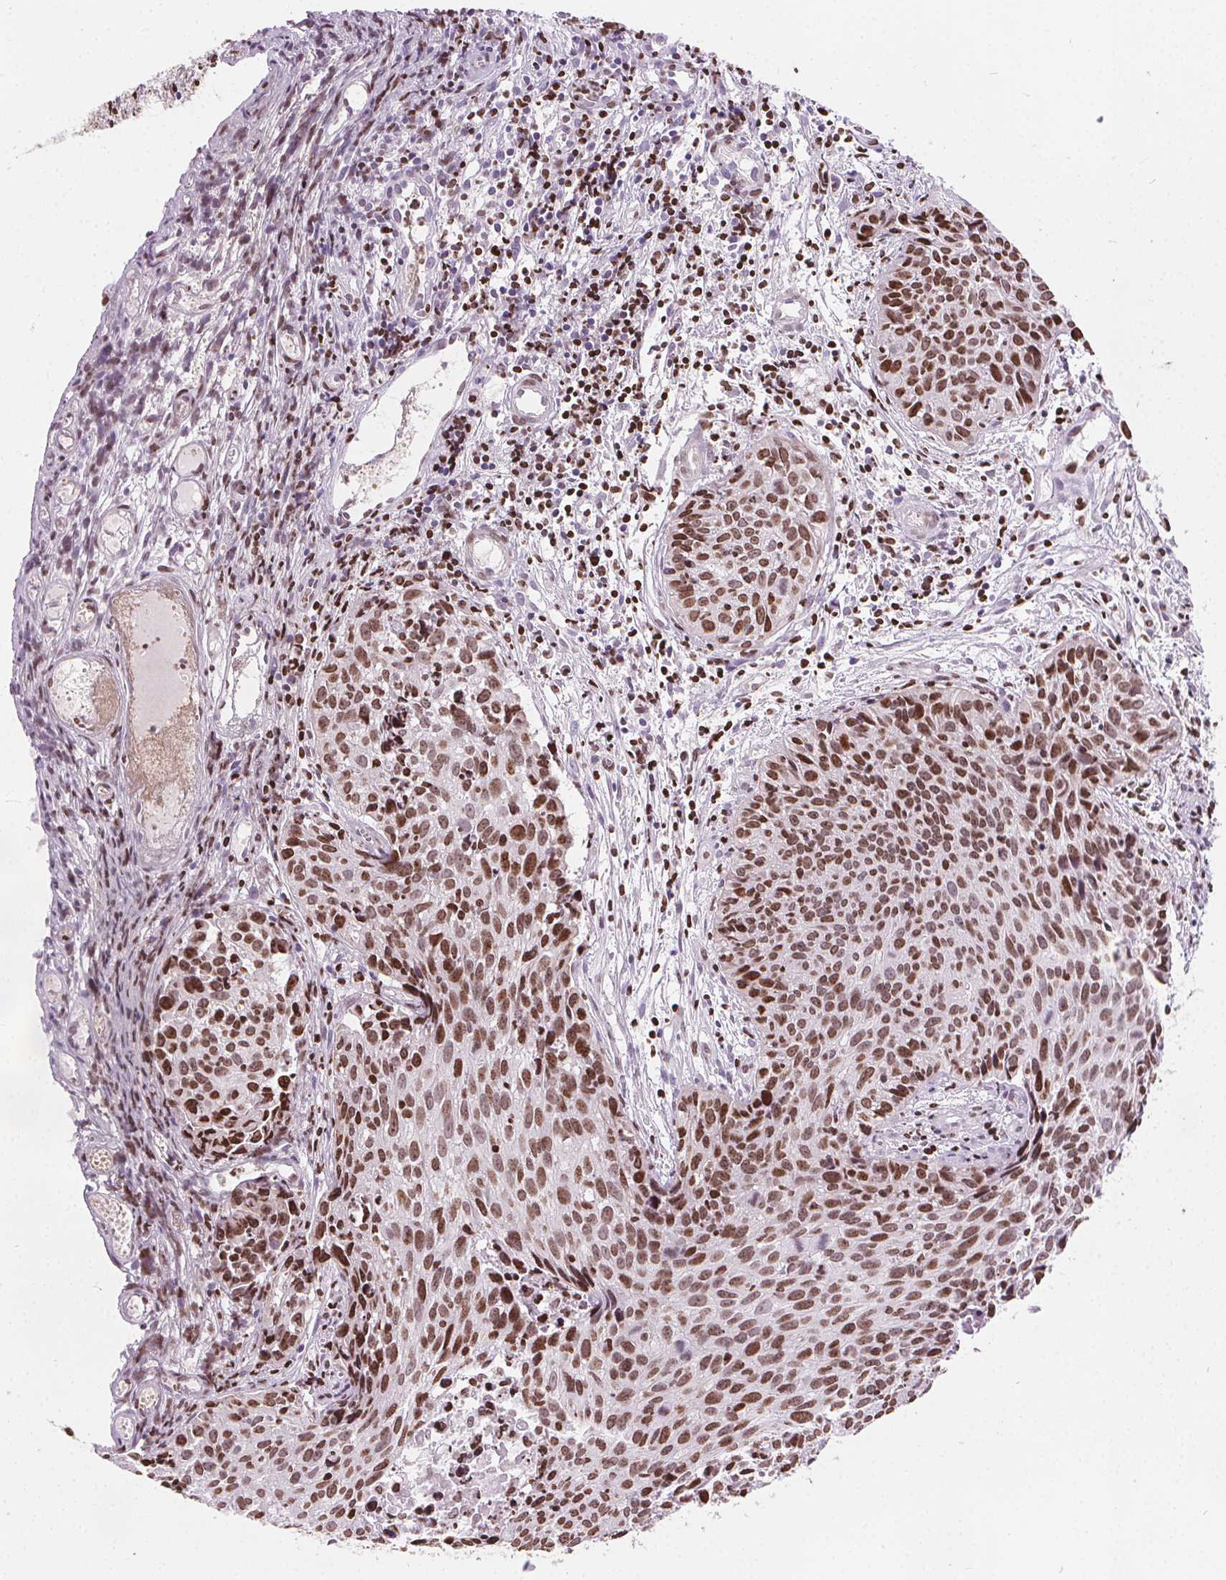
{"staining": {"intensity": "moderate", "quantity": ">75%", "location": "nuclear"}, "tissue": "cervical cancer", "cell_type": "Tumor cells", "image_type": "cancer", "snomed": [{"axis": "morphology", "description": "Squamous cell carcinoma, NOS"}, {"axis": "topography", "description": "Cervix"}], "caption": "Moderate nuclear expression for a protein is present in approximately >75% of tumor cells of squamous cell carcinoma (cervical) using IHC.", "gene": "ISLR2", "patient": {"sex": "female", "age": 30}}